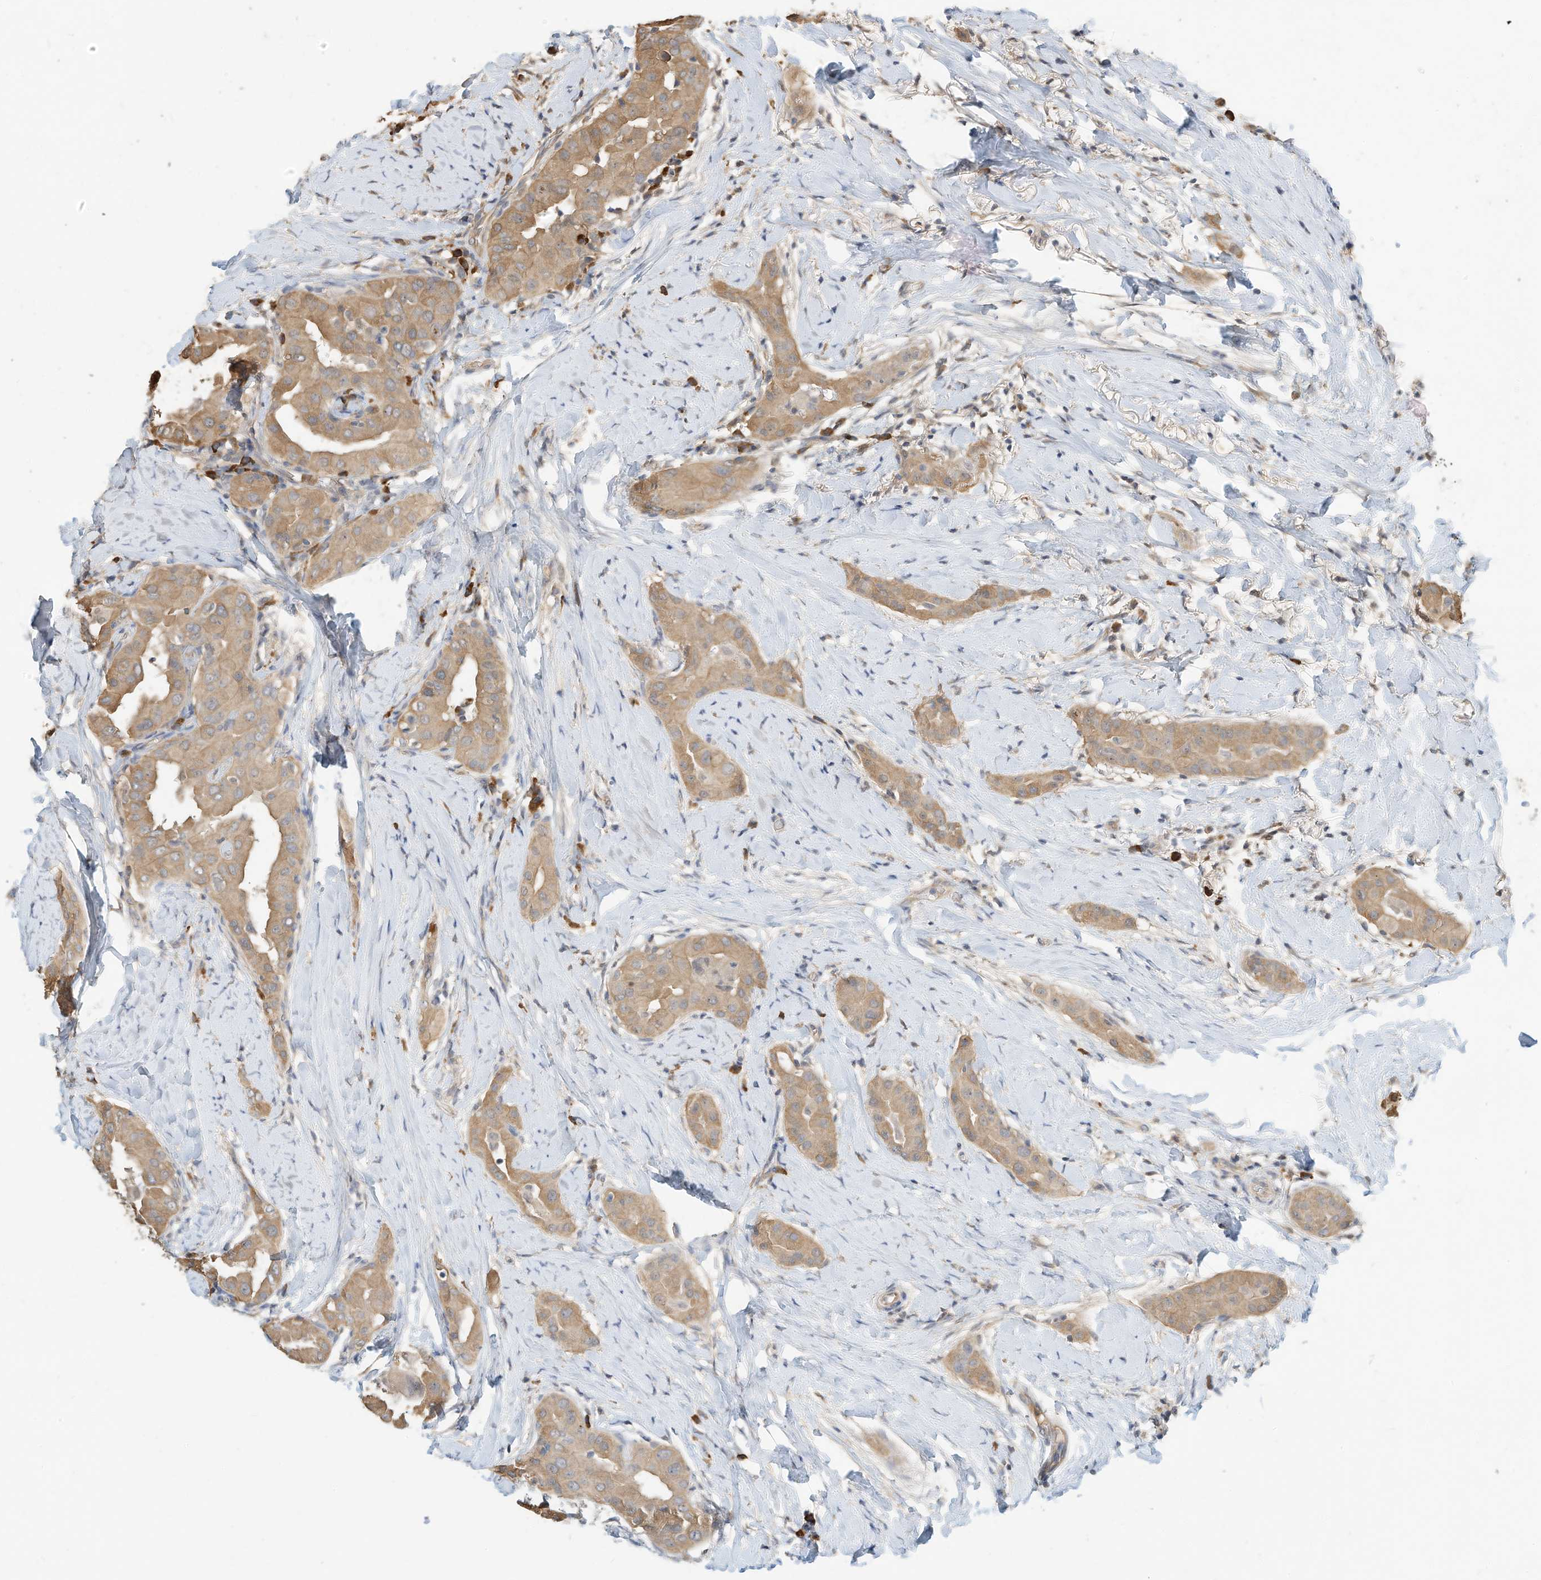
{"staining": {"intensity": "moderate", "quantity": ">75%", "location": "cytoplasmic/membranous"}, "tissue": "thyroid cancer", "cell_type": "Tumor cells", "image_type": "cancer", "snomed": [{"axis": "morphology", "description": "Papillary adenocarcinoma, NOS"}, {"axis": "topography", "description": "Thyroid gland"}], "caption": "This photomicrograph displays thyroid cancer (papillary adenocarcinoma) stained with immunohistochemistry (IHC) to label a protein in brown. The cytoplasmic/membranous of tumor cells show moderate positivity for the protein. Nuclei are counter-stained blue.", "gene": "OFD1", "patient": {"sex": "male", "age": 33}}